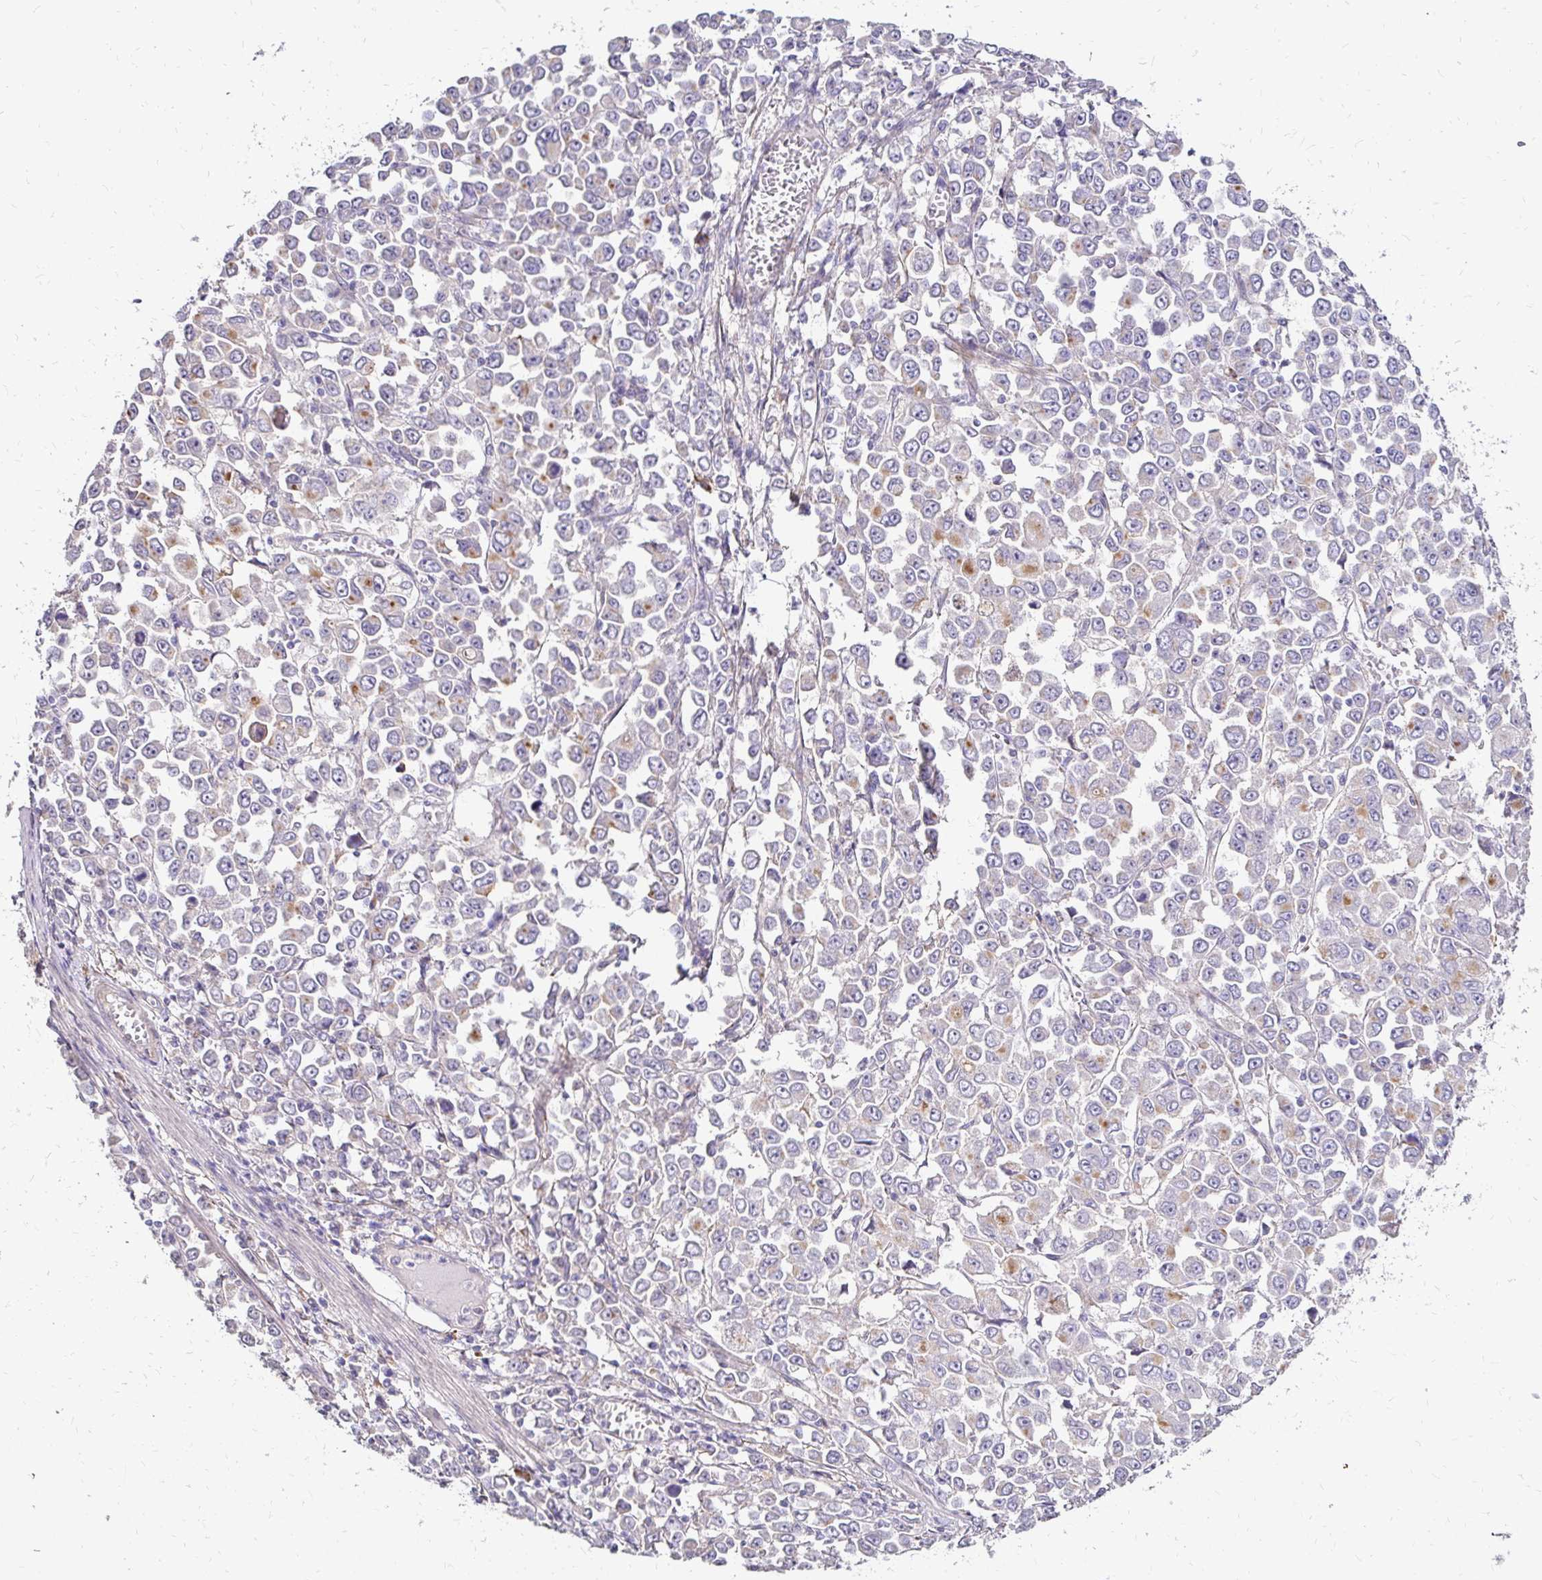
{"staining": {"intensity": "moderate", "quantity": "25%-75%", "location": "cytoplasmic/membranous"}, "tissue": "stomach cancer", "cell_type": "Tumor cells", "image_type": "cancer", "snomed": [{"axis": "morphology", "description": "Adenocarcinoma, NOS"}, {"axis": "topography", "description": "Stomach, upper"}], "caption": "IHC of human stomach adenocarcinoma displays medium levels of moderate cytoplasmic/membranous staining in approximately 25%-75% of tumor cells.", "gene": "PRIMA1", "patient": {"sex": "male", "age": 70}}